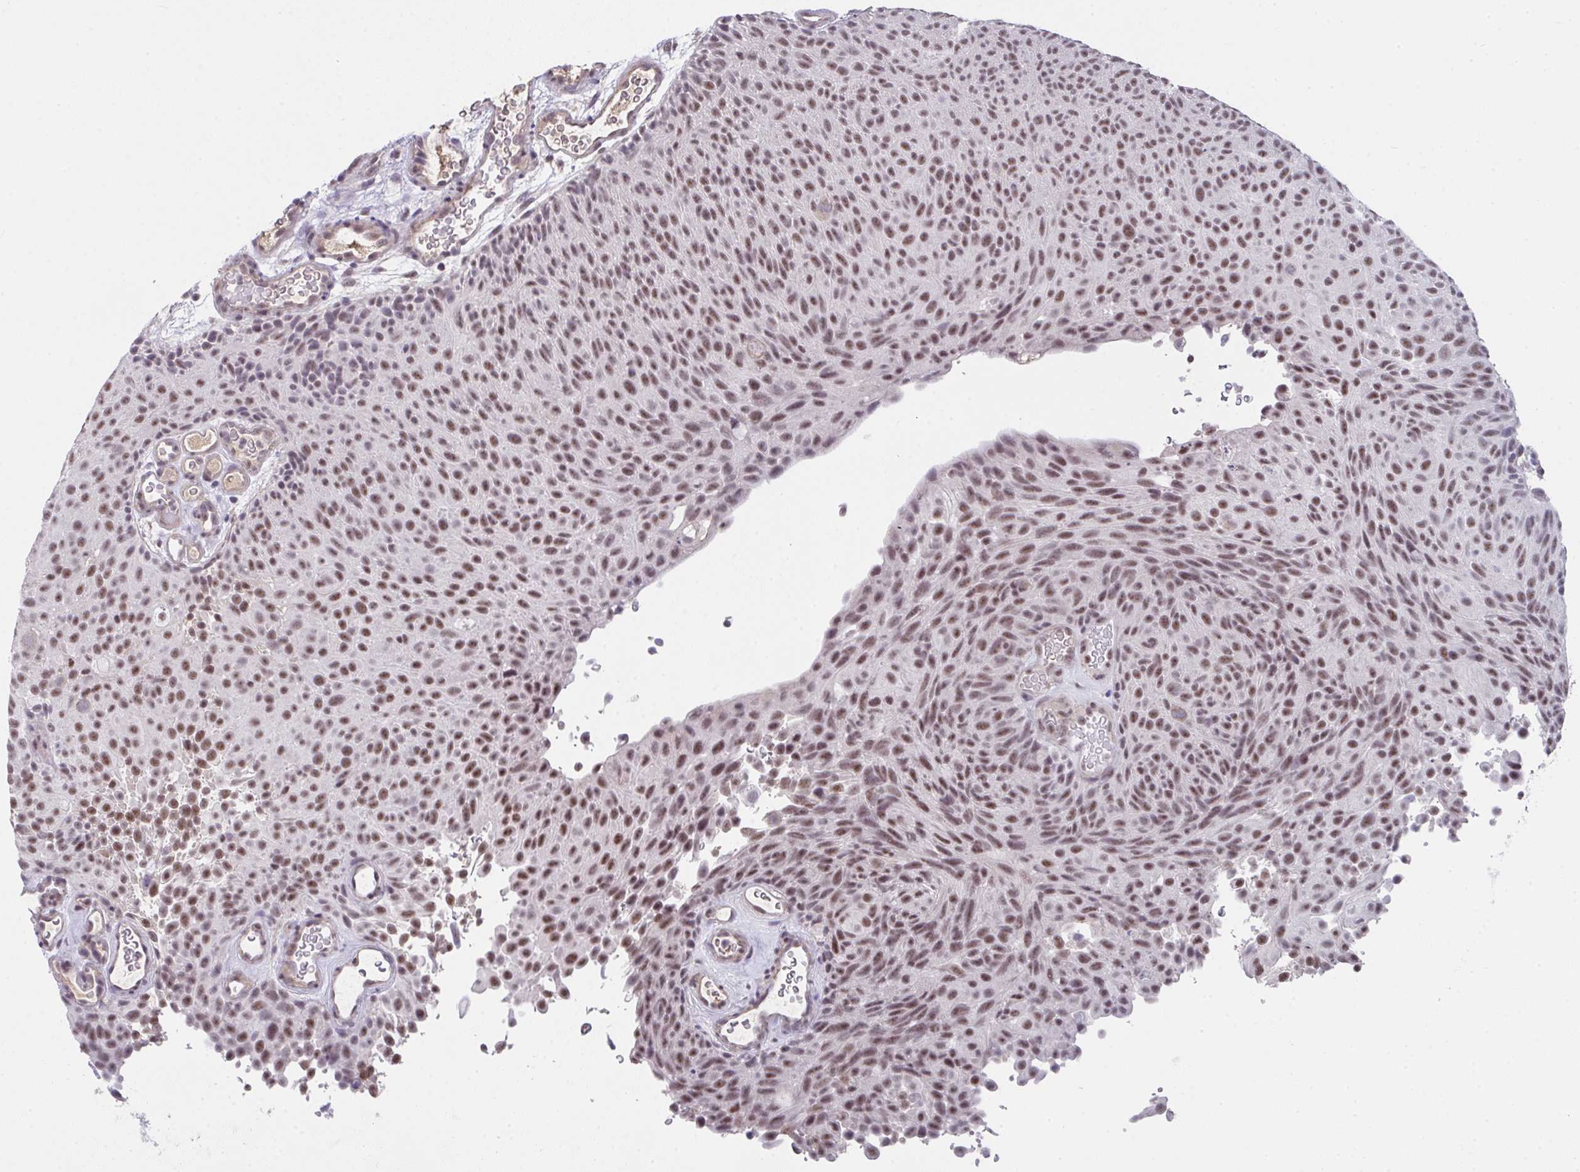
{"staining": {"intensity": "moderate", "quantity": ">75%", "location": "nuclear"}, "tissue": "urothelial cancer", "cell_type": "Tumor cells", "image_type": "cancer", "snomed": [{"axis": "morphology", "description": "Urothelial carcinoma, Low grade"}, {"axis": "topography", "description": "Urinary bladder"}], "caption": "Urothelial cancer stained for a protein exhibits moderate nuclear positivity in tumor cells. Nuclei are stained in blue.", "gene": "RBBP6", "patient": {"sex": "male", "age": 78}}